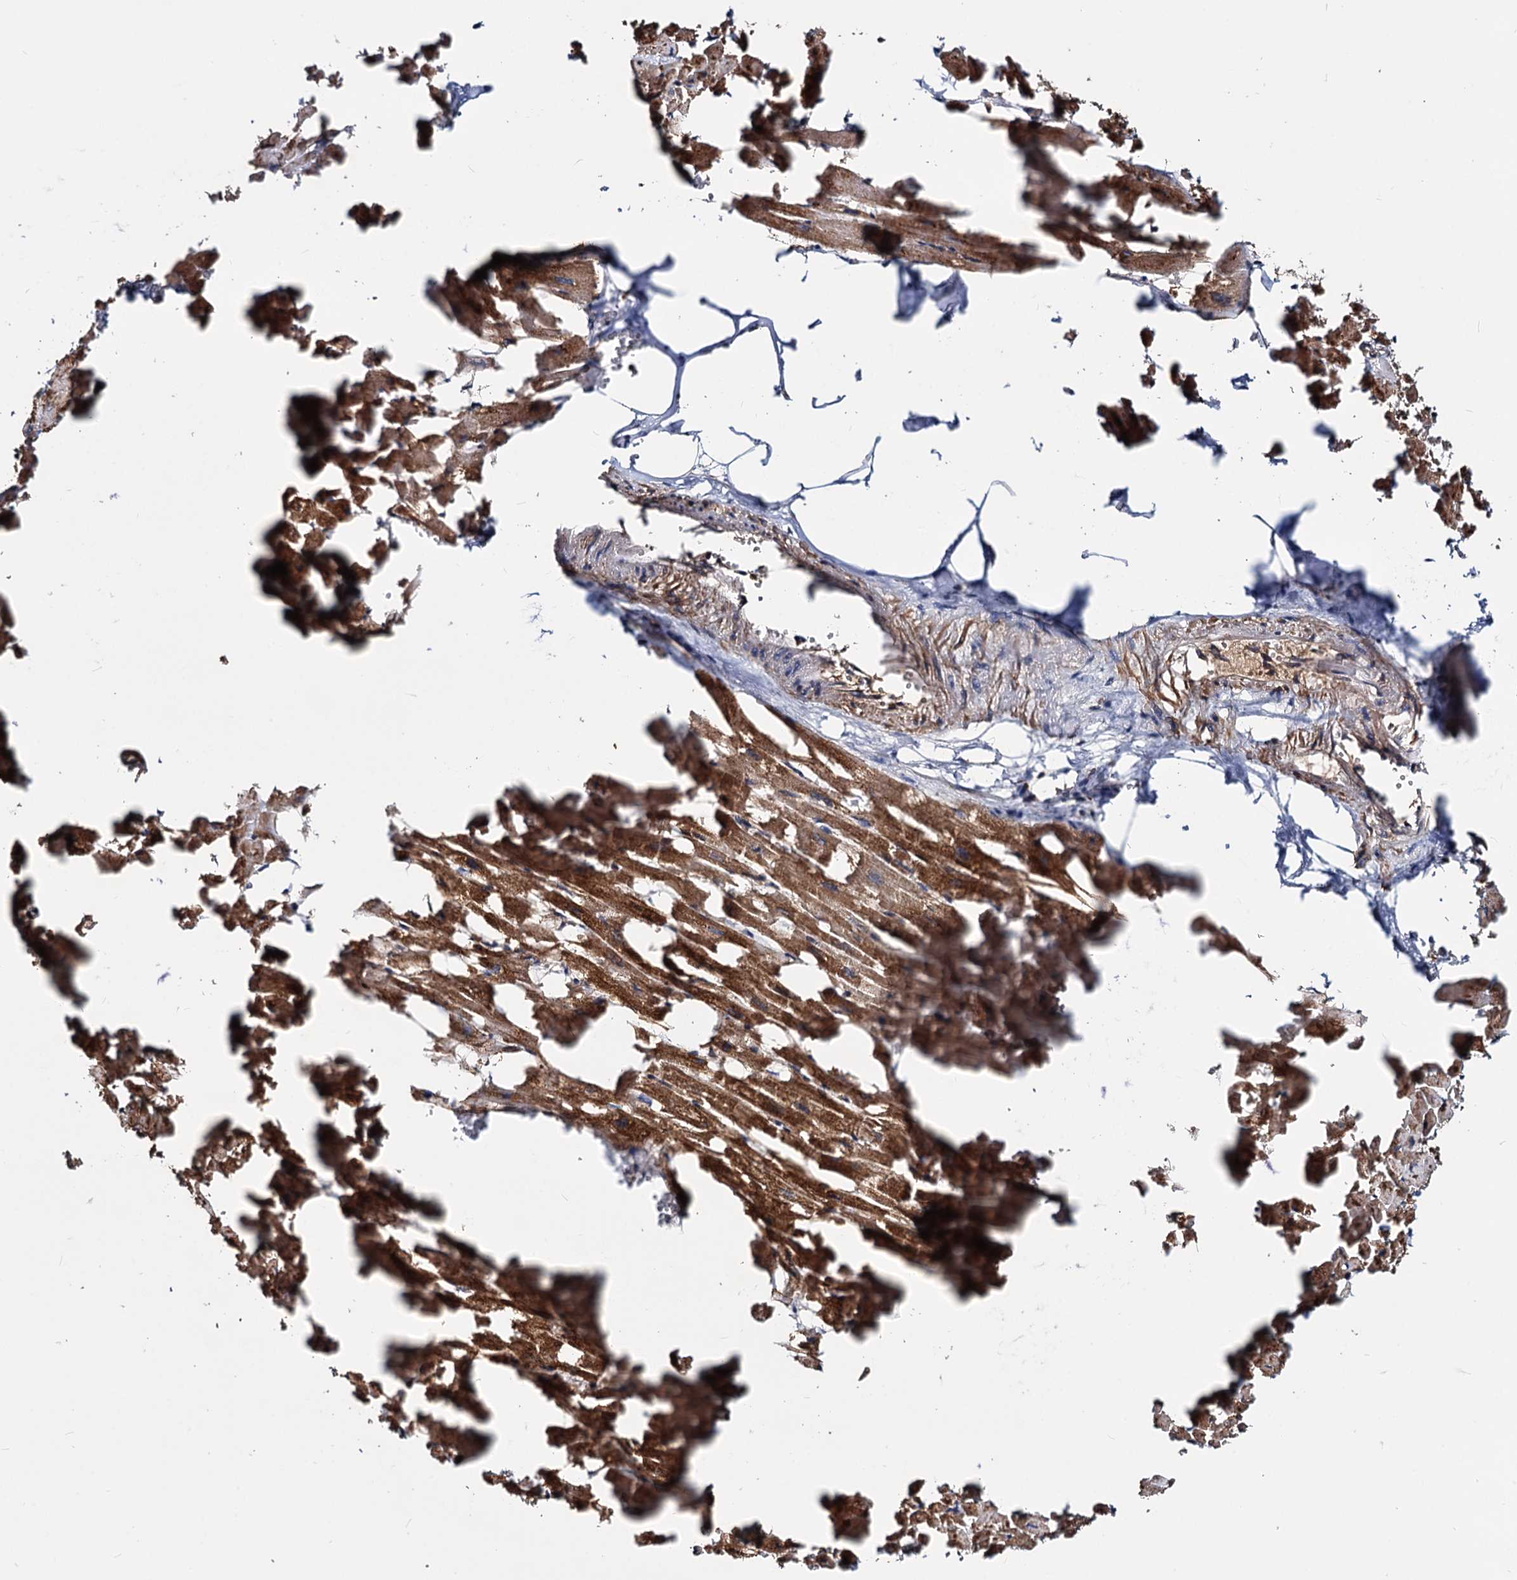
{"staining": {"intensity": "strong", "quantity": ">75%", "location": "cytoplasmic/membranous"}, "tissue": "heart muscle", "cell_type": "Cardiomyocytes", "image_type": "normal", "snomed": [{"axis": "morphology", "description": "Normal tissue, NOS"}, {"axis": "topography", "description": "Heart"}], "caption": "Cardiomyocytes demonstrate high levels of strong cytoplasmic/membranous expression in about >75% of cells in unremarkable heart muscle. The staining was performed using DAB (3,3'-diaminobenzidine), with brown indicating positive protein expression. Nuclei are stained blue with hematoxylin.", "gene": "CEP76", "patient": {"sex": "female", "age": 64}}